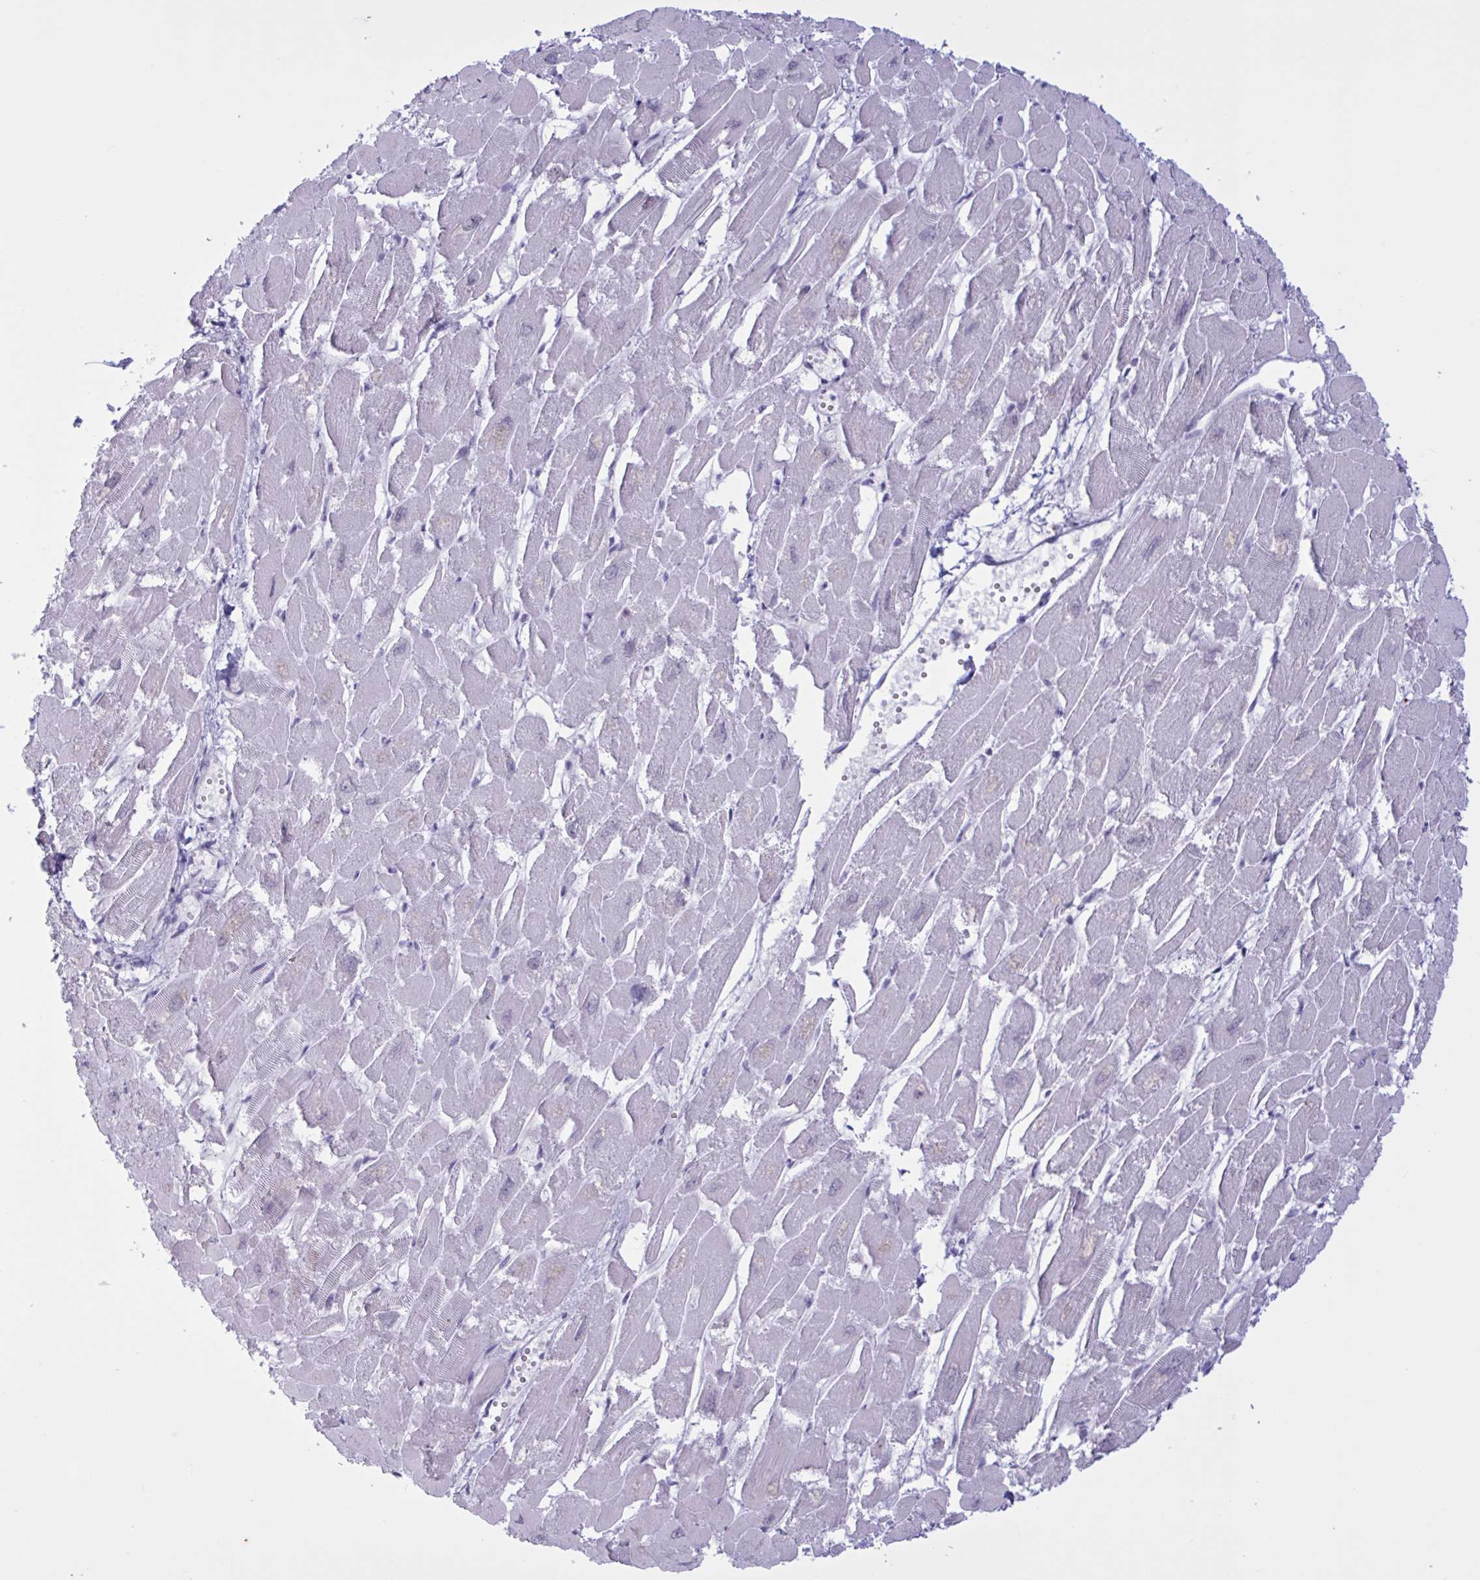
{"staining": {"intensity": "negative", "quantity": "none", "location": "none"}, "tissue": "heart muscle", "cell_type": "Cardiomyocytes", "image_type": "normal", "snomed": [{"axis": "morphology", "description": "Normal tissue, NOS"}, {"axis": "topography", "description": "Heart"}], "caption": "Protein analysis of unremarkable heart muscle shows no significant positivity in cardiomyocytes. (Brightfield microscopy of DAB (3,3'-diaminobenzidine) IHC at high magnification).", "gene": "PRMT6", "patient": {"sex": "male", "age": 54}}